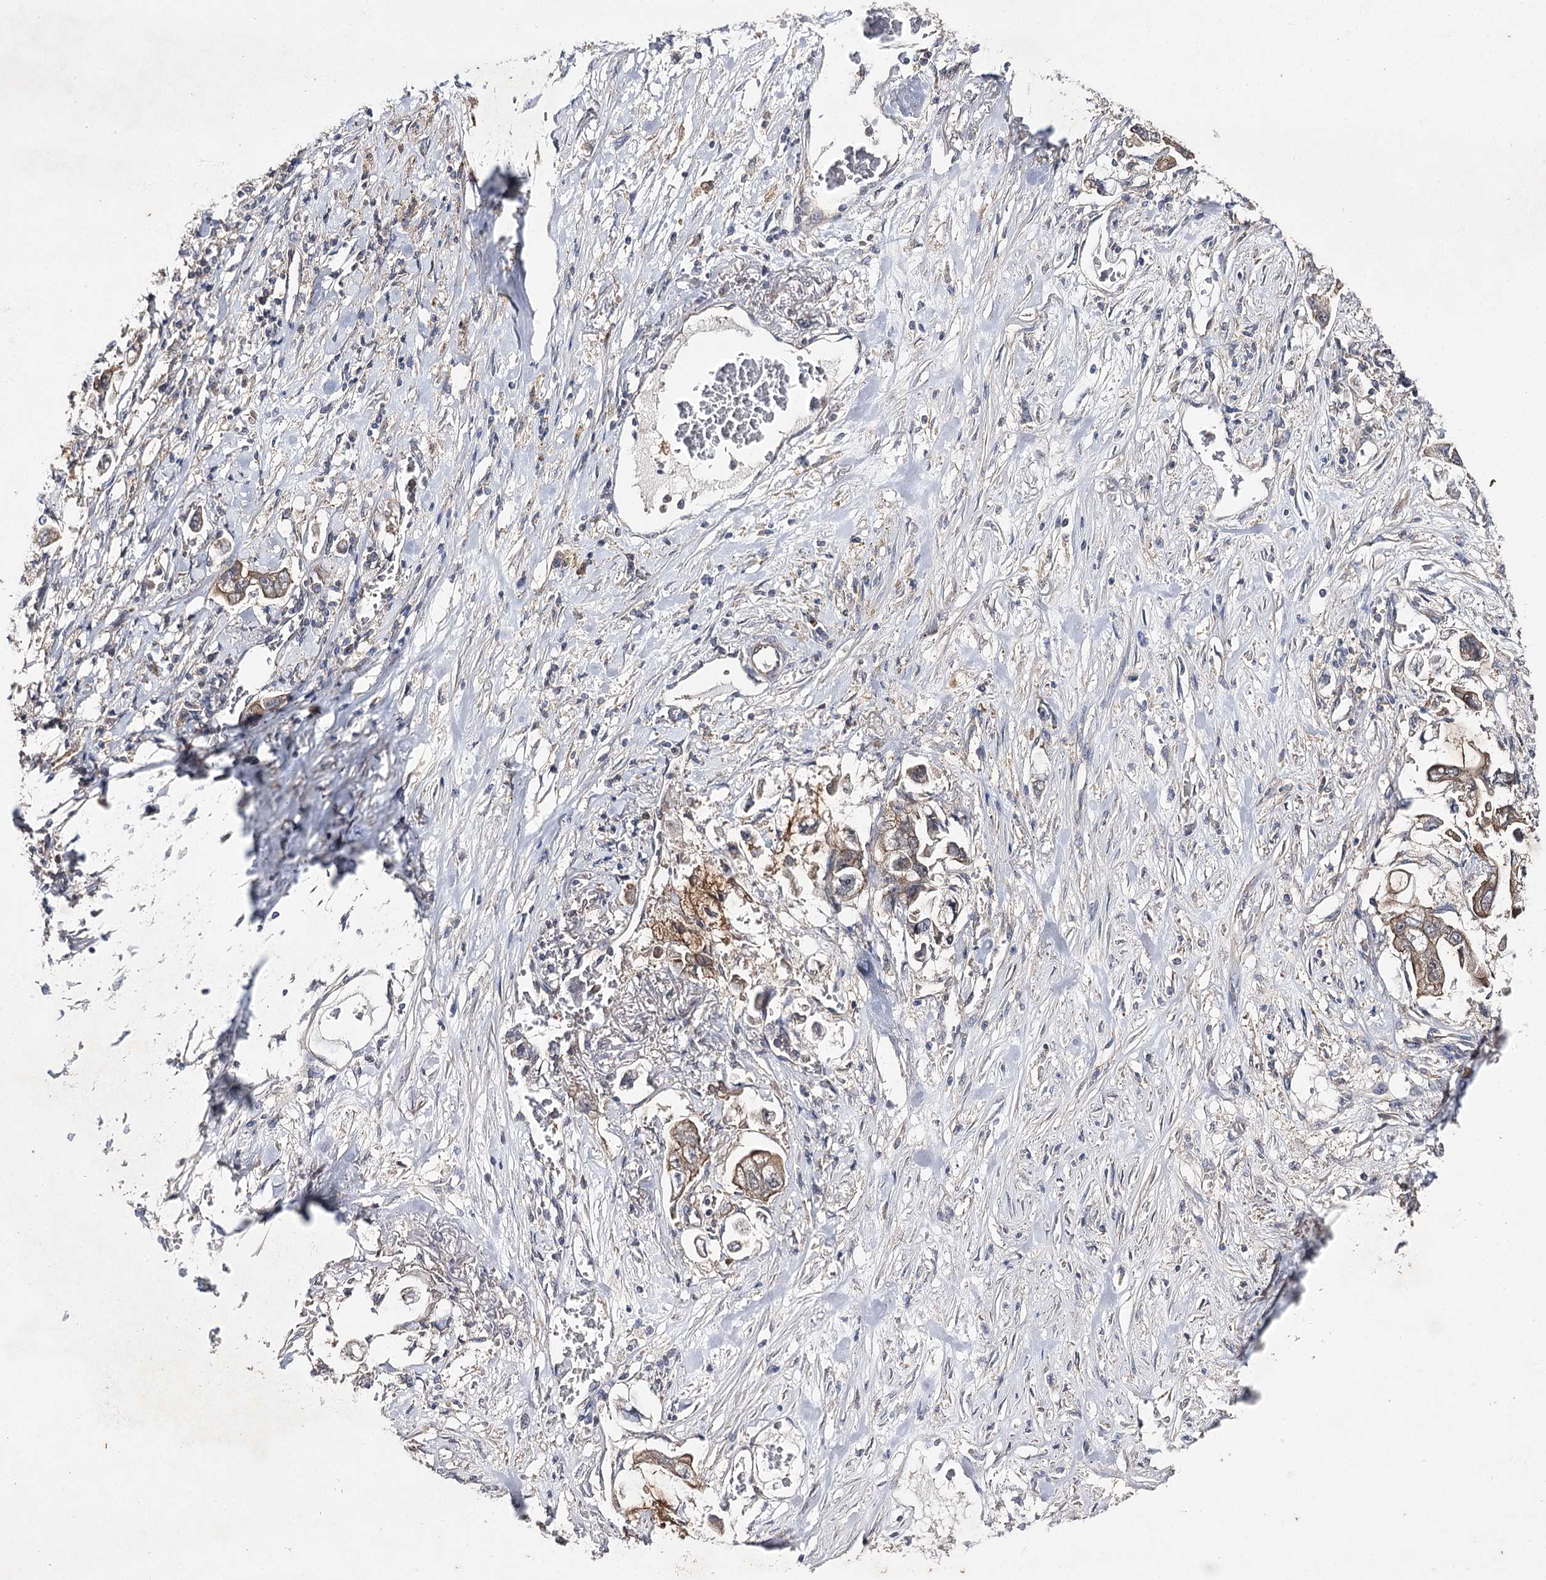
{"staining": {"intensity": "moderate", "quantity": ">75%", "location": "cytoplasmic/membranous"}, "tissue": "stomach cancer", "cell_type": "Tumor cells", "image_type": "cancer", "snomed": [{"axis": "morphology", "description": "Adenocarcinoma, NOS"}, {"axis": "topography", "description": "Stomach"}], "caption": "A medium amount of moderate cytoplasmic/membranous positivity is seen in about >75% of tumor cells in stomach adenocarcinoma tissue. (IHC, brightfield microscopy, high magnification).", "gene": "BCR", "patient": {"sex": "male", "age": 62}}